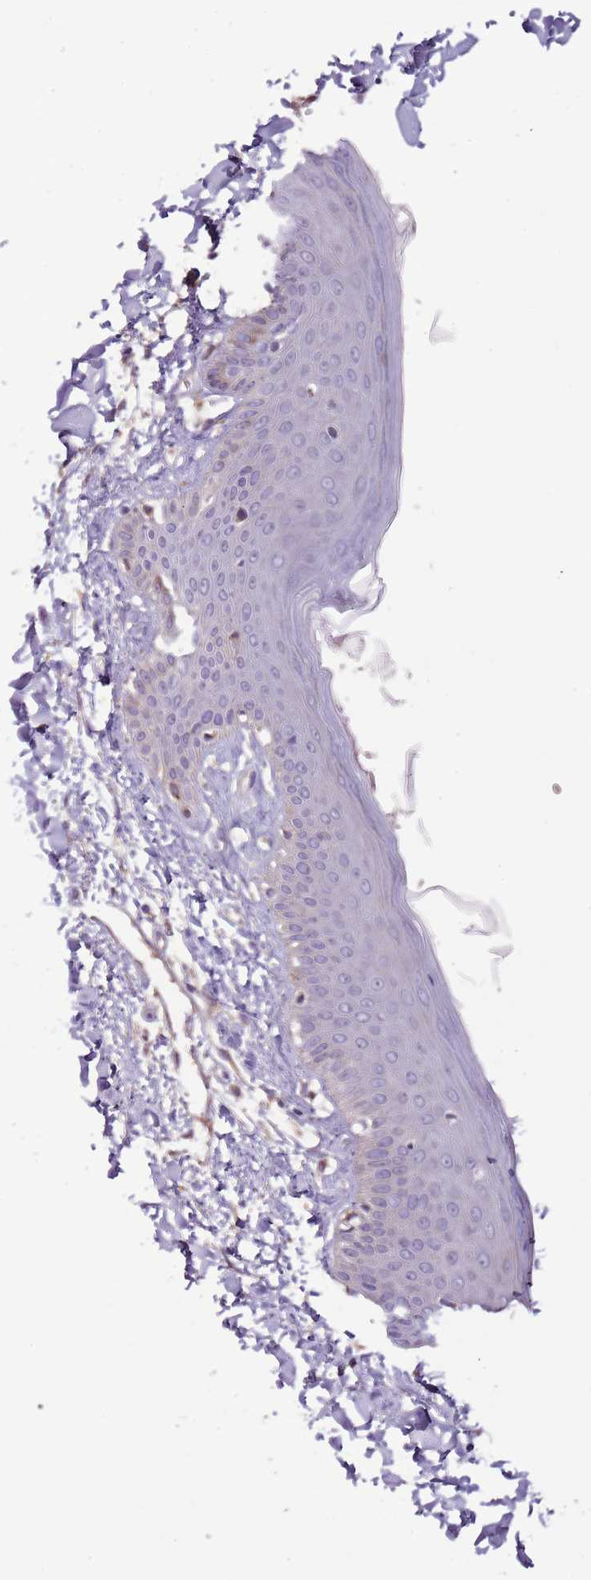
{"staining": {"intensity": "negative", "quantity": "none", "location": "none"}, "tissue": "skin", "cell_type": "Fibroblasts", "image_type": "normal", "snomed": [{"axis": "morphology", "description": "Normal tissue, NOS"}, {"axis": "topography", "description": "Skin"}], "caption": "Immunohistochemistry photomicrograph of normal skin stained for a protein (brown), which demonstrates no staining in fibroblasts. Nuclei are stained in blue.", "gene": "NKX2", "patient": {"sex": "male", "age": 52}}